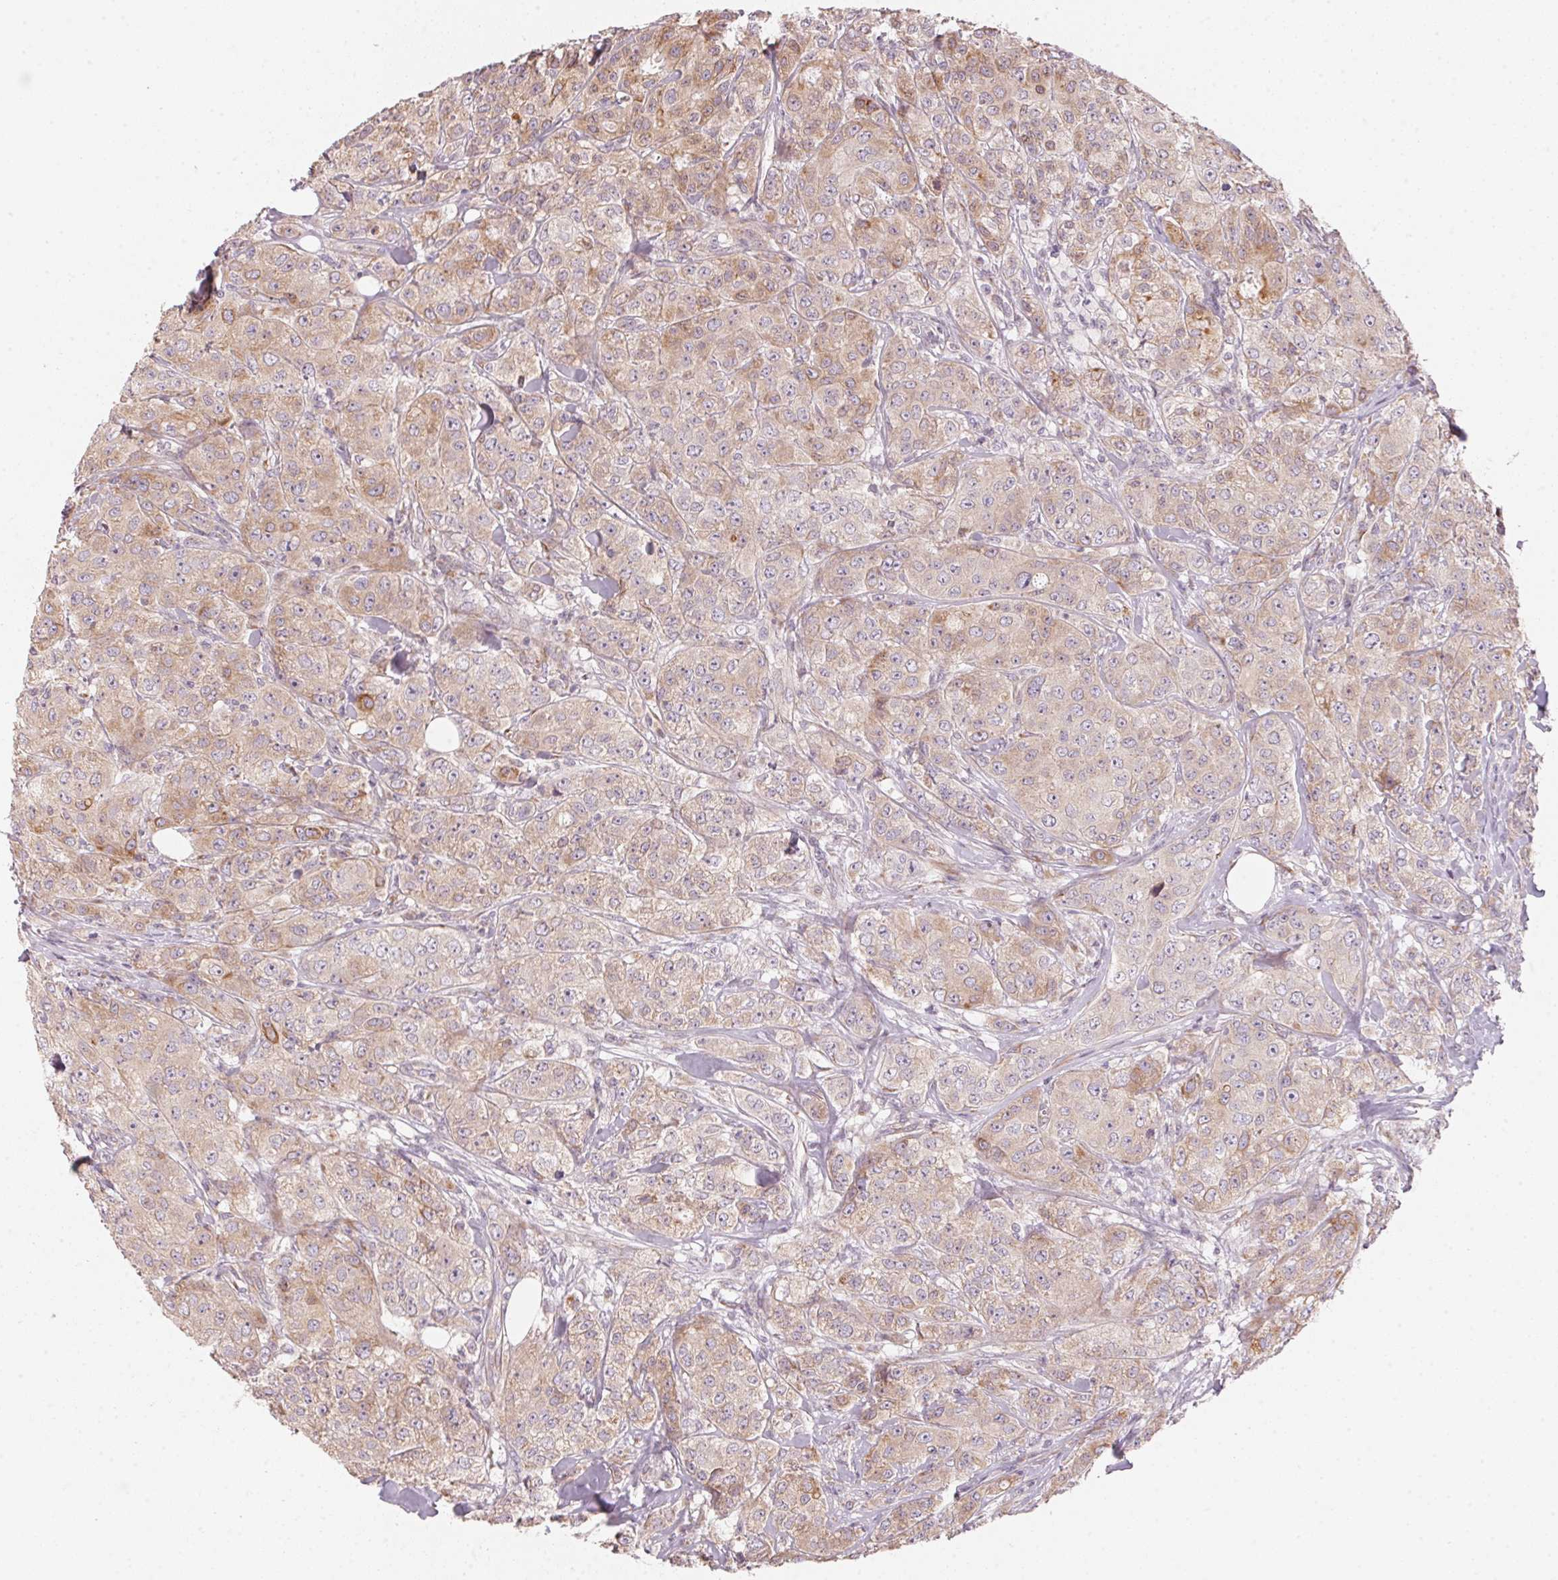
{"staining": {"intensity": "moderate", "quantity": "25%-75%", "location": "cytoplasmic/membranous"}, "tissue": "breast cancer", "cell_type": "Tumor cells", "image_type": "cancer", "snomed": [{"axis": "morphology", "description": "Duct carcinoma"}, {"axis": "topography", "description": "Breast"}], "caption": "A high-resolution histopathology image shows immunohistochemistry (IHC) staining of breast cancer, which displays moderate cytoplasmic/membranous staining in about 25%-75% of tumor cells.", "gene": "BLOC1S2", "patient": {"sex": "female", "age": 43}}